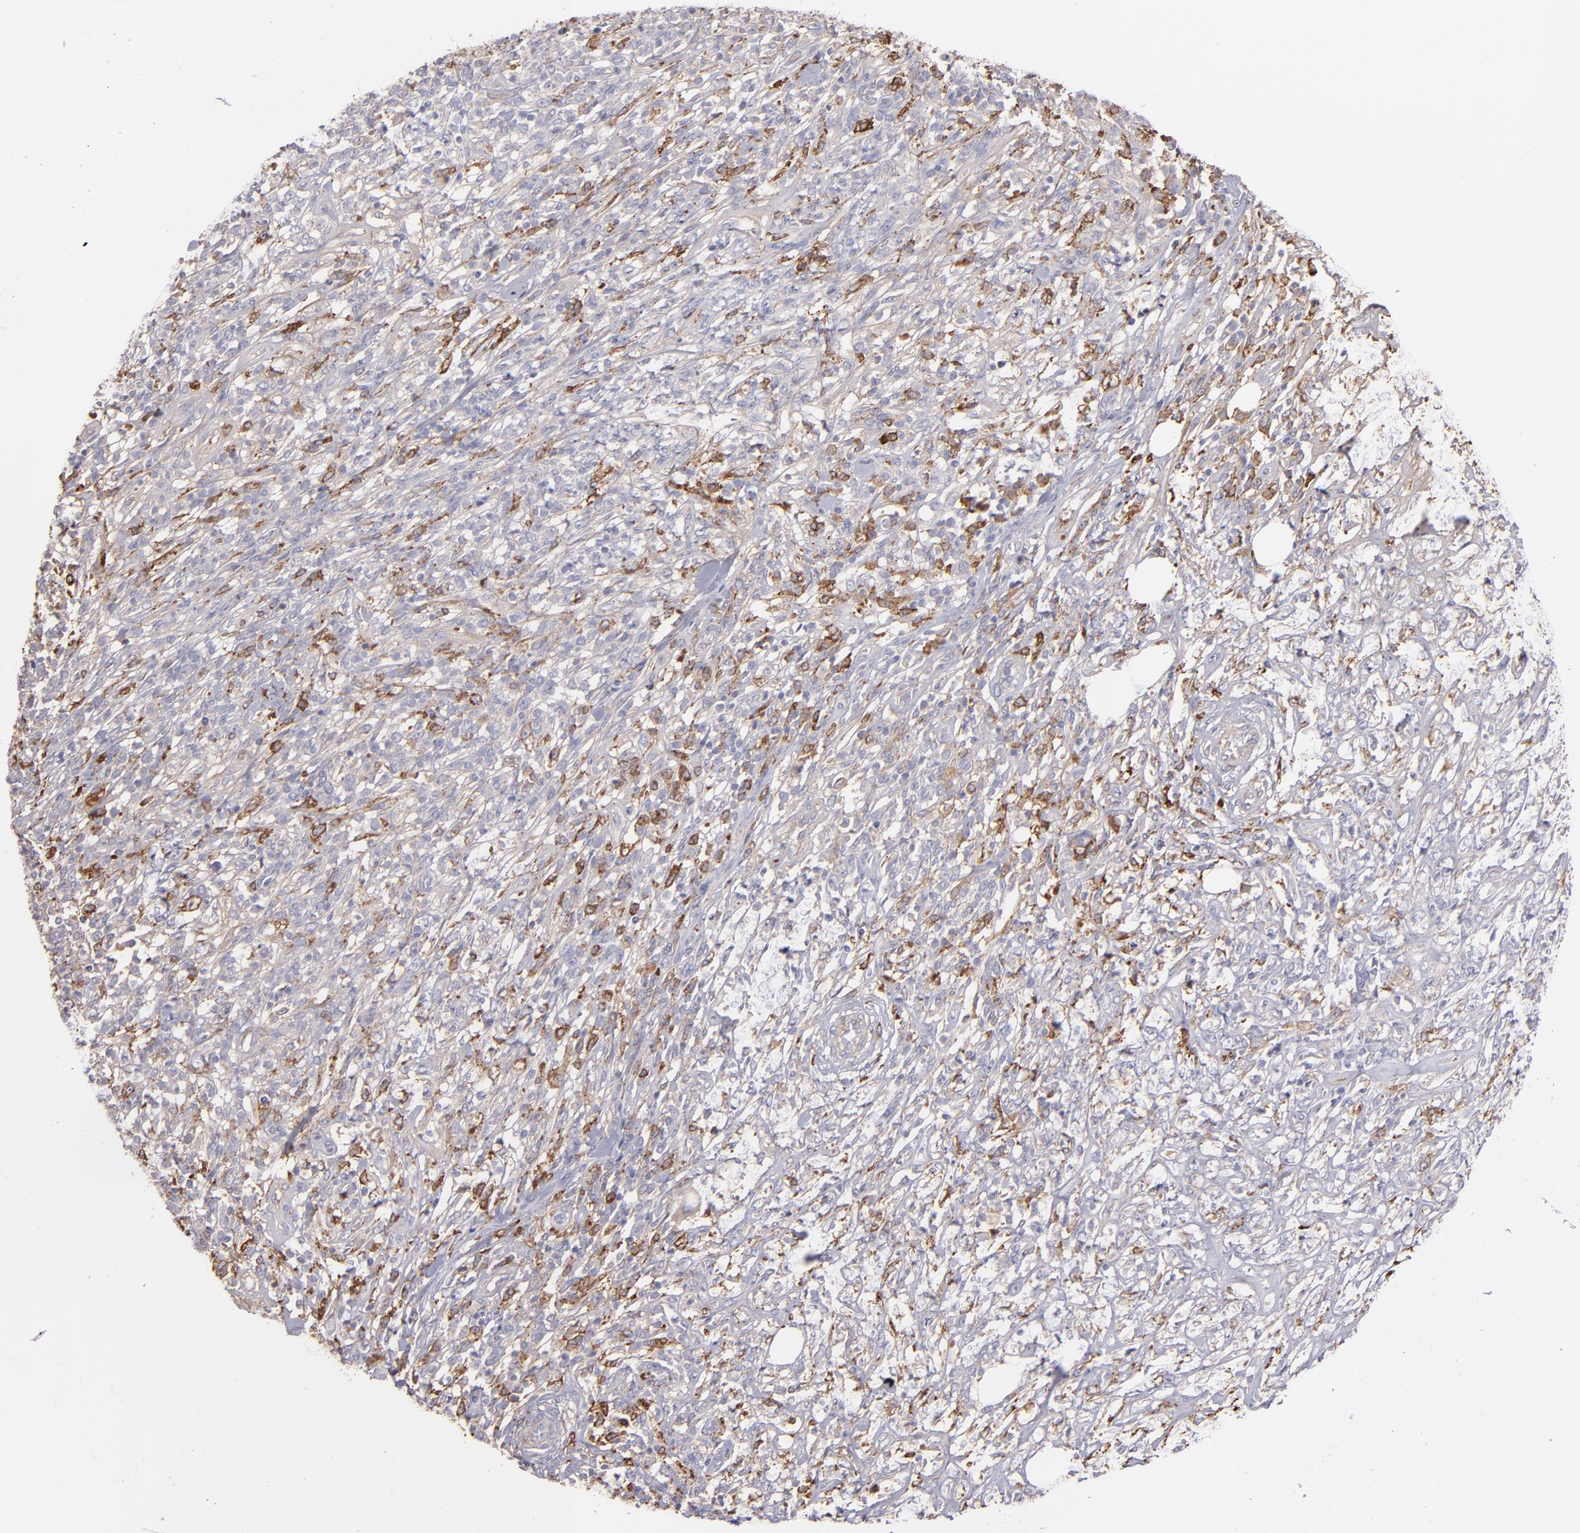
{"staining": {"intensity": "moderate", "quantity": "<25%", "location": "cytoplasmic/membranous"}, "tissue": "lymphoma", "cell_type": "Tumor cells", "image_type": "cancer", "snomed": [{"axis": "morphology", "description": "Malignant lymphoma, non-Hodgkin's type, High grade"}, {"axis": "topography", "description": "Lymph node"}], "caption": "Protein staining of malignant lymphoma, non-Hodgkin's type (high-grade) tissue shows moderate cytoplasmic/membranous expression in approximately <25% of tumor cells. (DAB = brown stain, brightfield microscopy at high magnification).", "gene": "C1QA", "patient": {"sex": "female", "age": 73}}